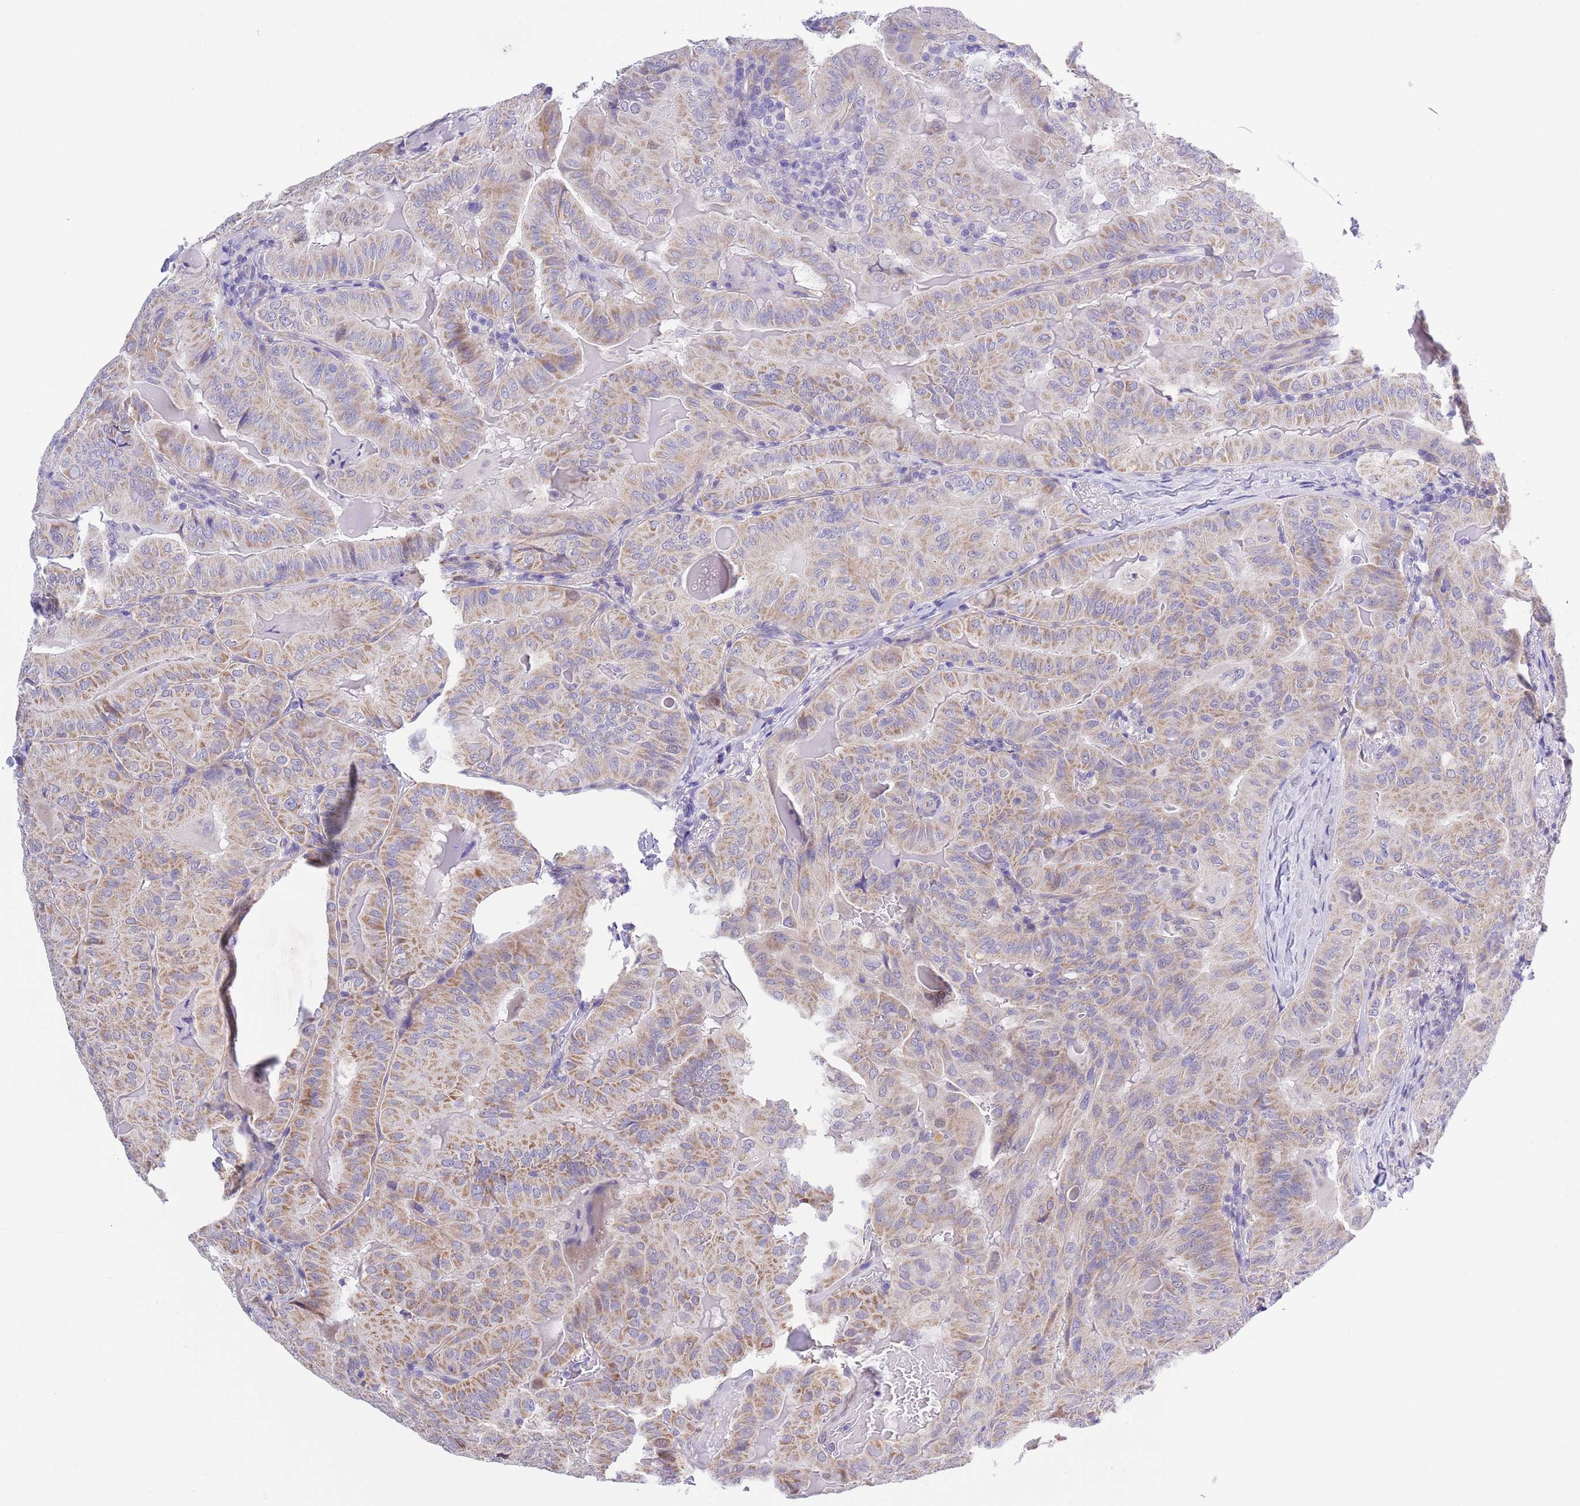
{"staining": {"intensity": "moderate", "quantity": "25%-75%", "location": "cytoplasmic/membranous"}, "tissue": "thyroid cancer", "cell_type": "Tumor cells", "image_type": "cancer", "snomed": [{"axis": "morphology", "description": "Papillary adenocarcinoma, NOS"}, {"axis": "topography", "description": "Thyroid gland"}], "caption": "Immunohistochemistry (DAB) staining of thyroid papillary adenocarcinoma demonstrates moderate cytoplasmic/membranous protein staining in approximately 25%-75% of tumor cells.", "gene": "NET1", "patient": {"sex": "female", "age": 68}}